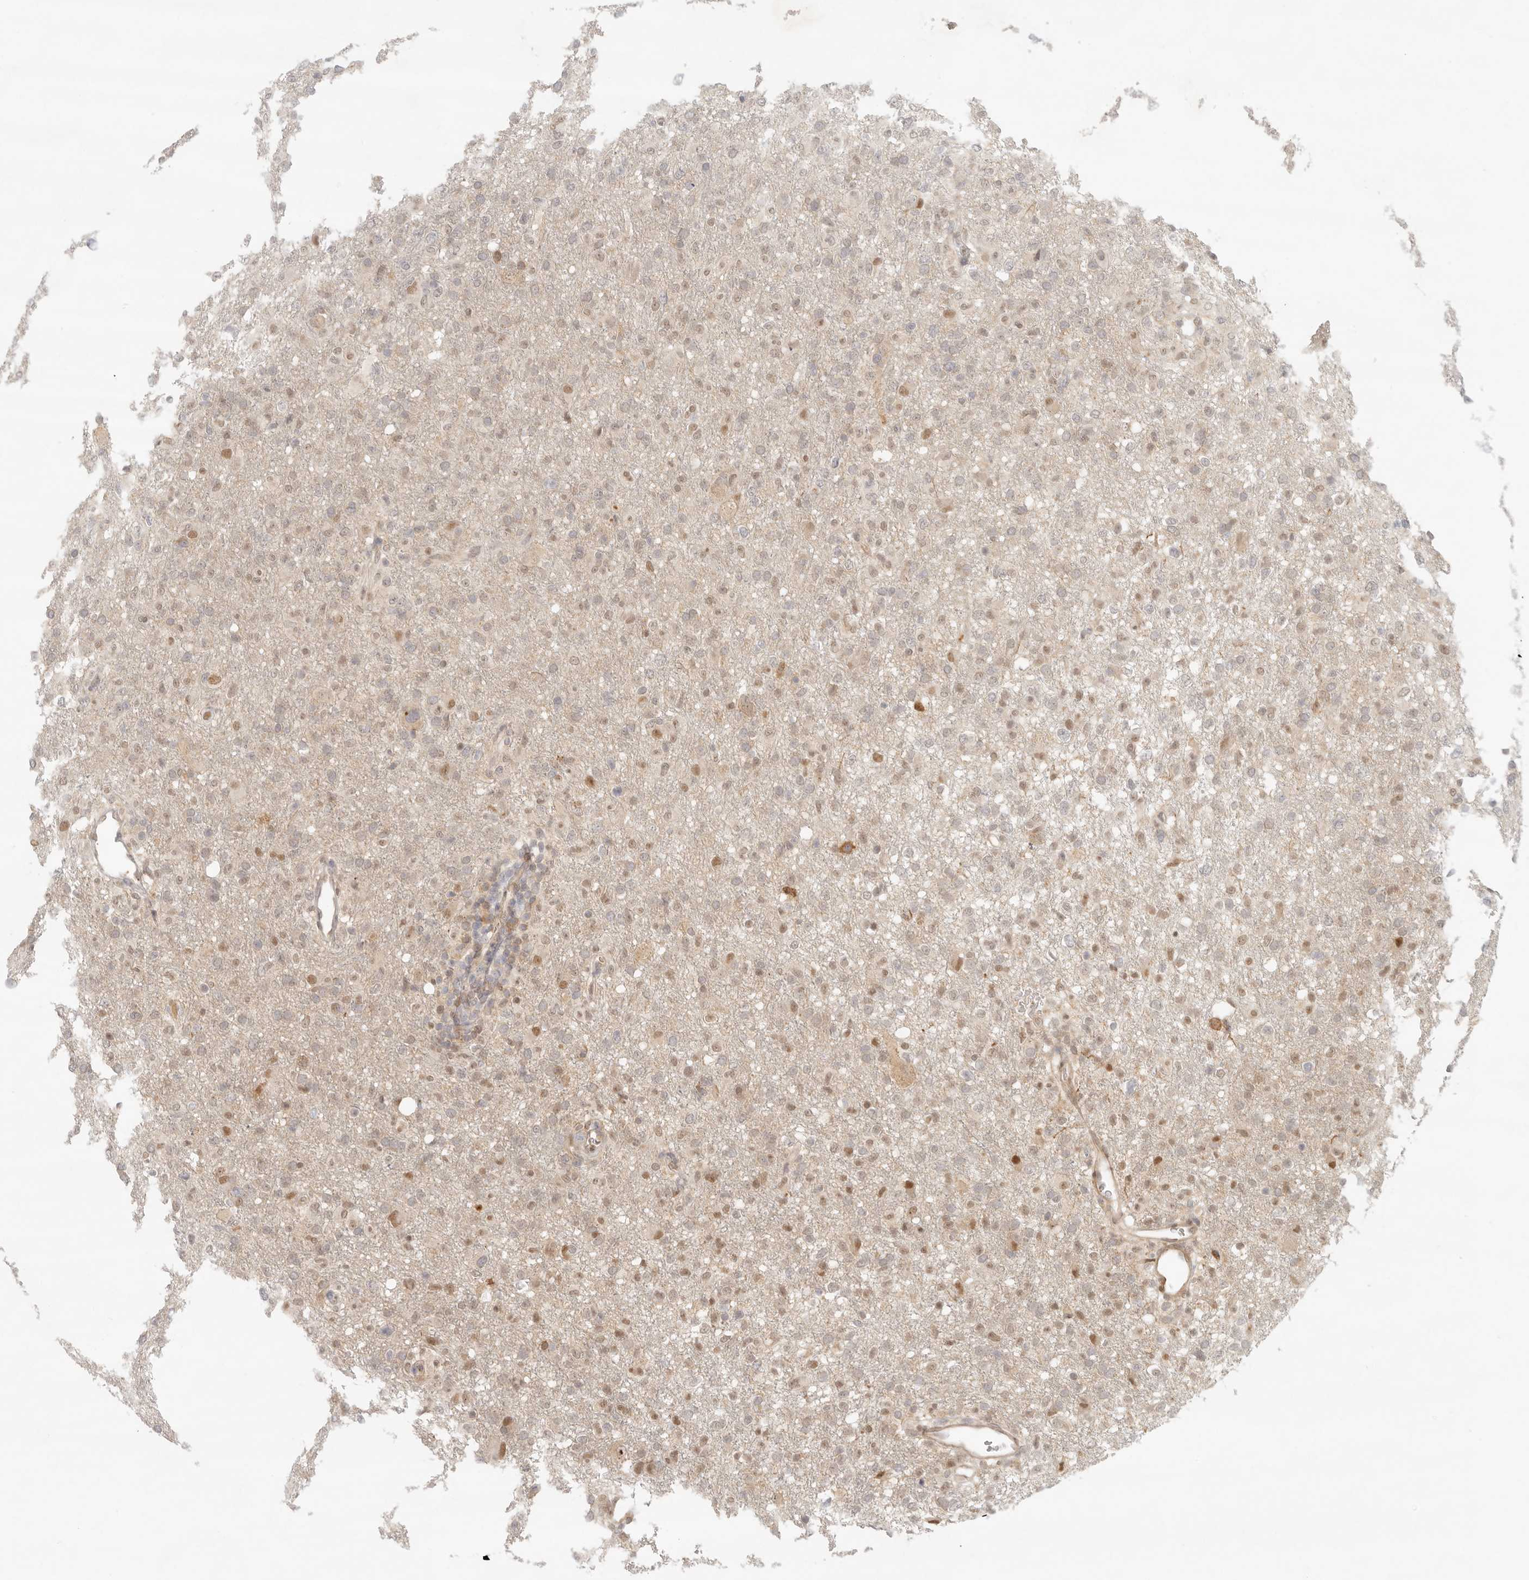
{"staining": {"intensity": "moderate", "quantity": "25%-75%", "location": "nuclear"}, "tissue": "glioma", "cell_type": "Tumor cells", "image_type": "cancer", "snomed": [{"axis": "morphology", "description": "Glioma, malignant, High grade"}, {"axis": "topography", "description": "Brain"}], "caption": "Glioma stained for a protein reveals moderate nuclear positivity in tumor cells.", "gene": "AHDC1", "patient": {"sex": "female", "age": 57}}